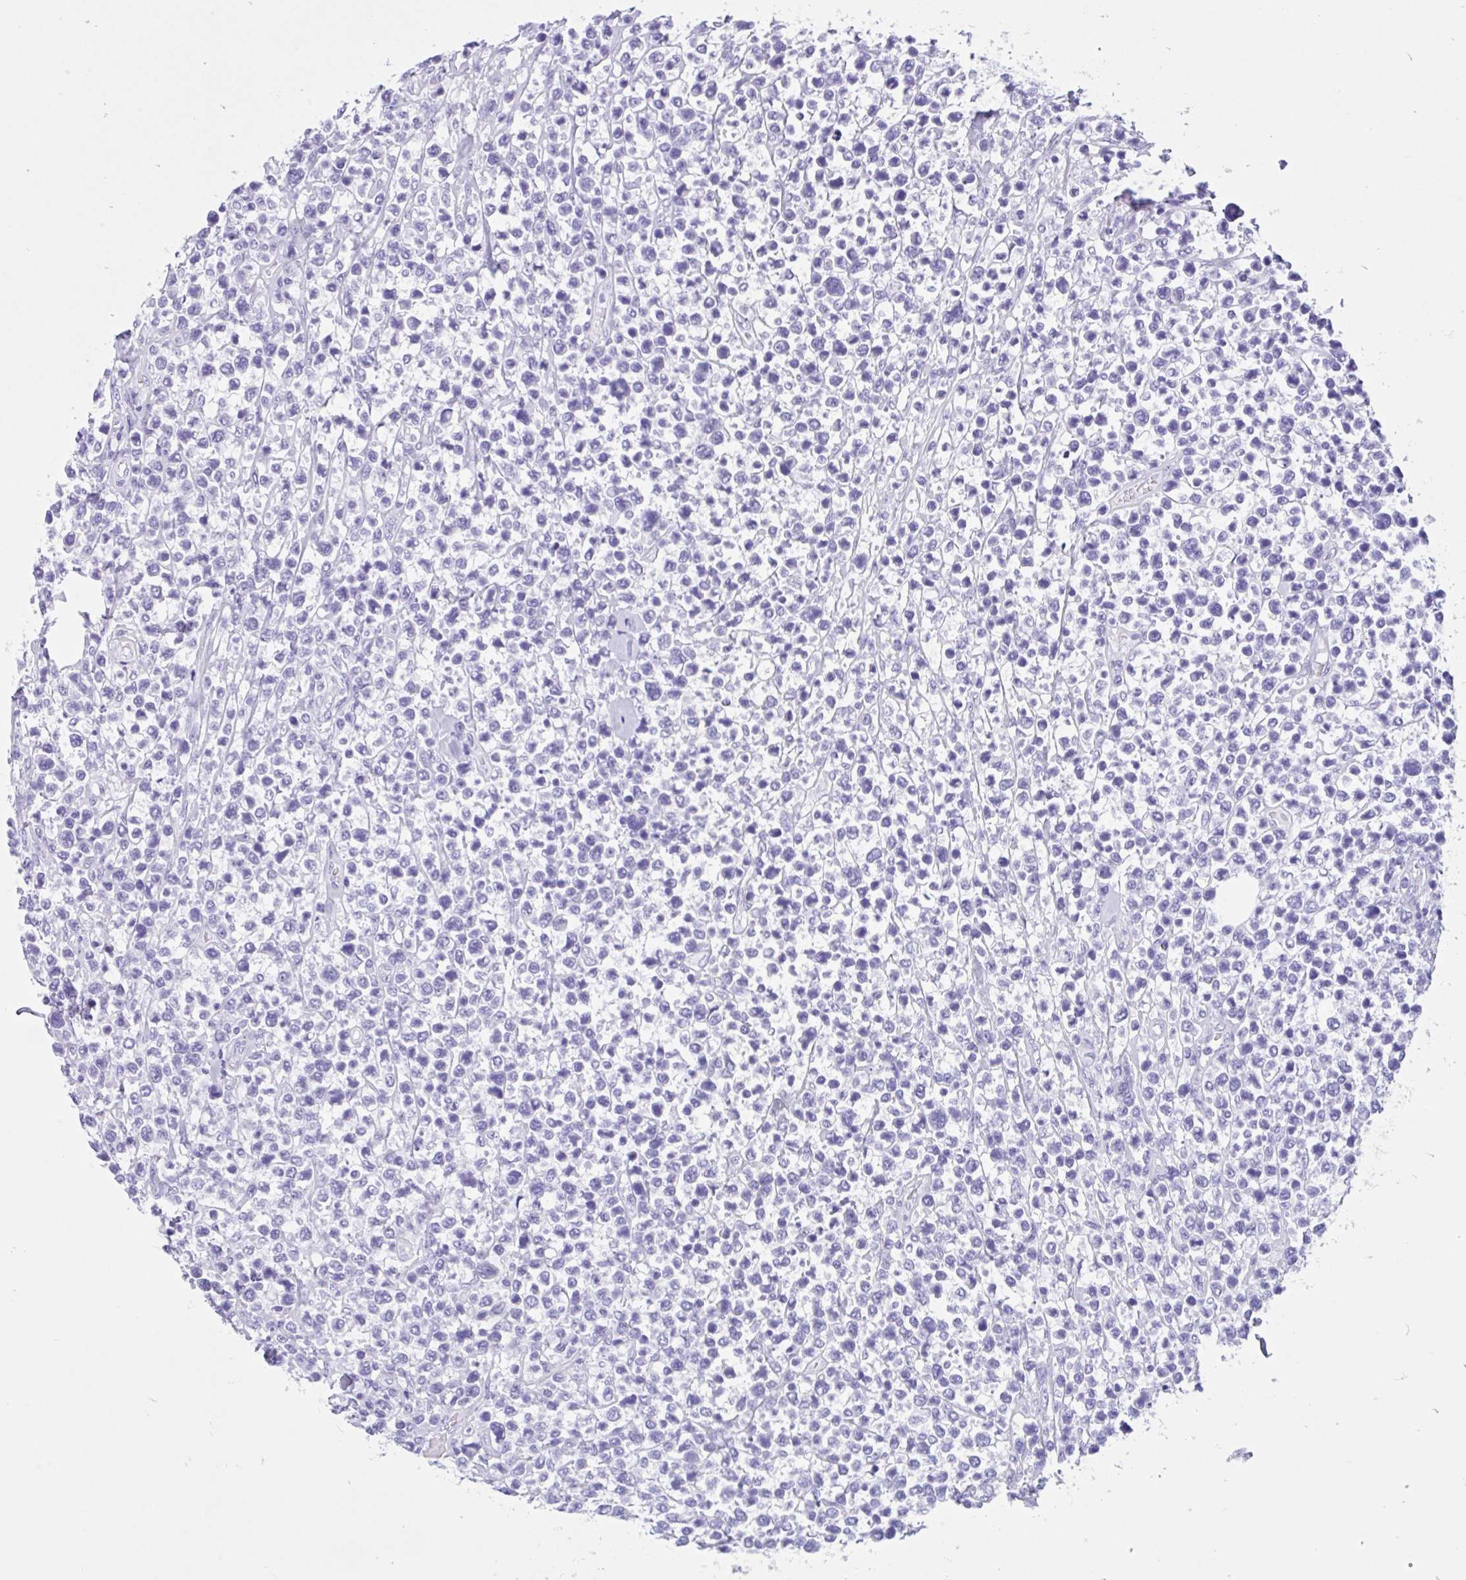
{"staining": {"intensity": "negative", "quantity": "none", "location": "none"}, "tissue": "lymphoma", "cell_type": "Tumor cells", "image_type": "cancer", "snomed": [{"axis": "morphology", "description": "Malignant lymphoma, non-Hodgkin's type, Low grade"}, {"axis": "topography", "description": "Lymph node"}], "caption": "Micrograph shows no protein staining in tumor cells of lymphoma tissue. (Brightfield microscopy of DAB immunohistochemistry at high magnification).", "gene": "IAPP", "patient": {"sex": "male", "age": 60}}